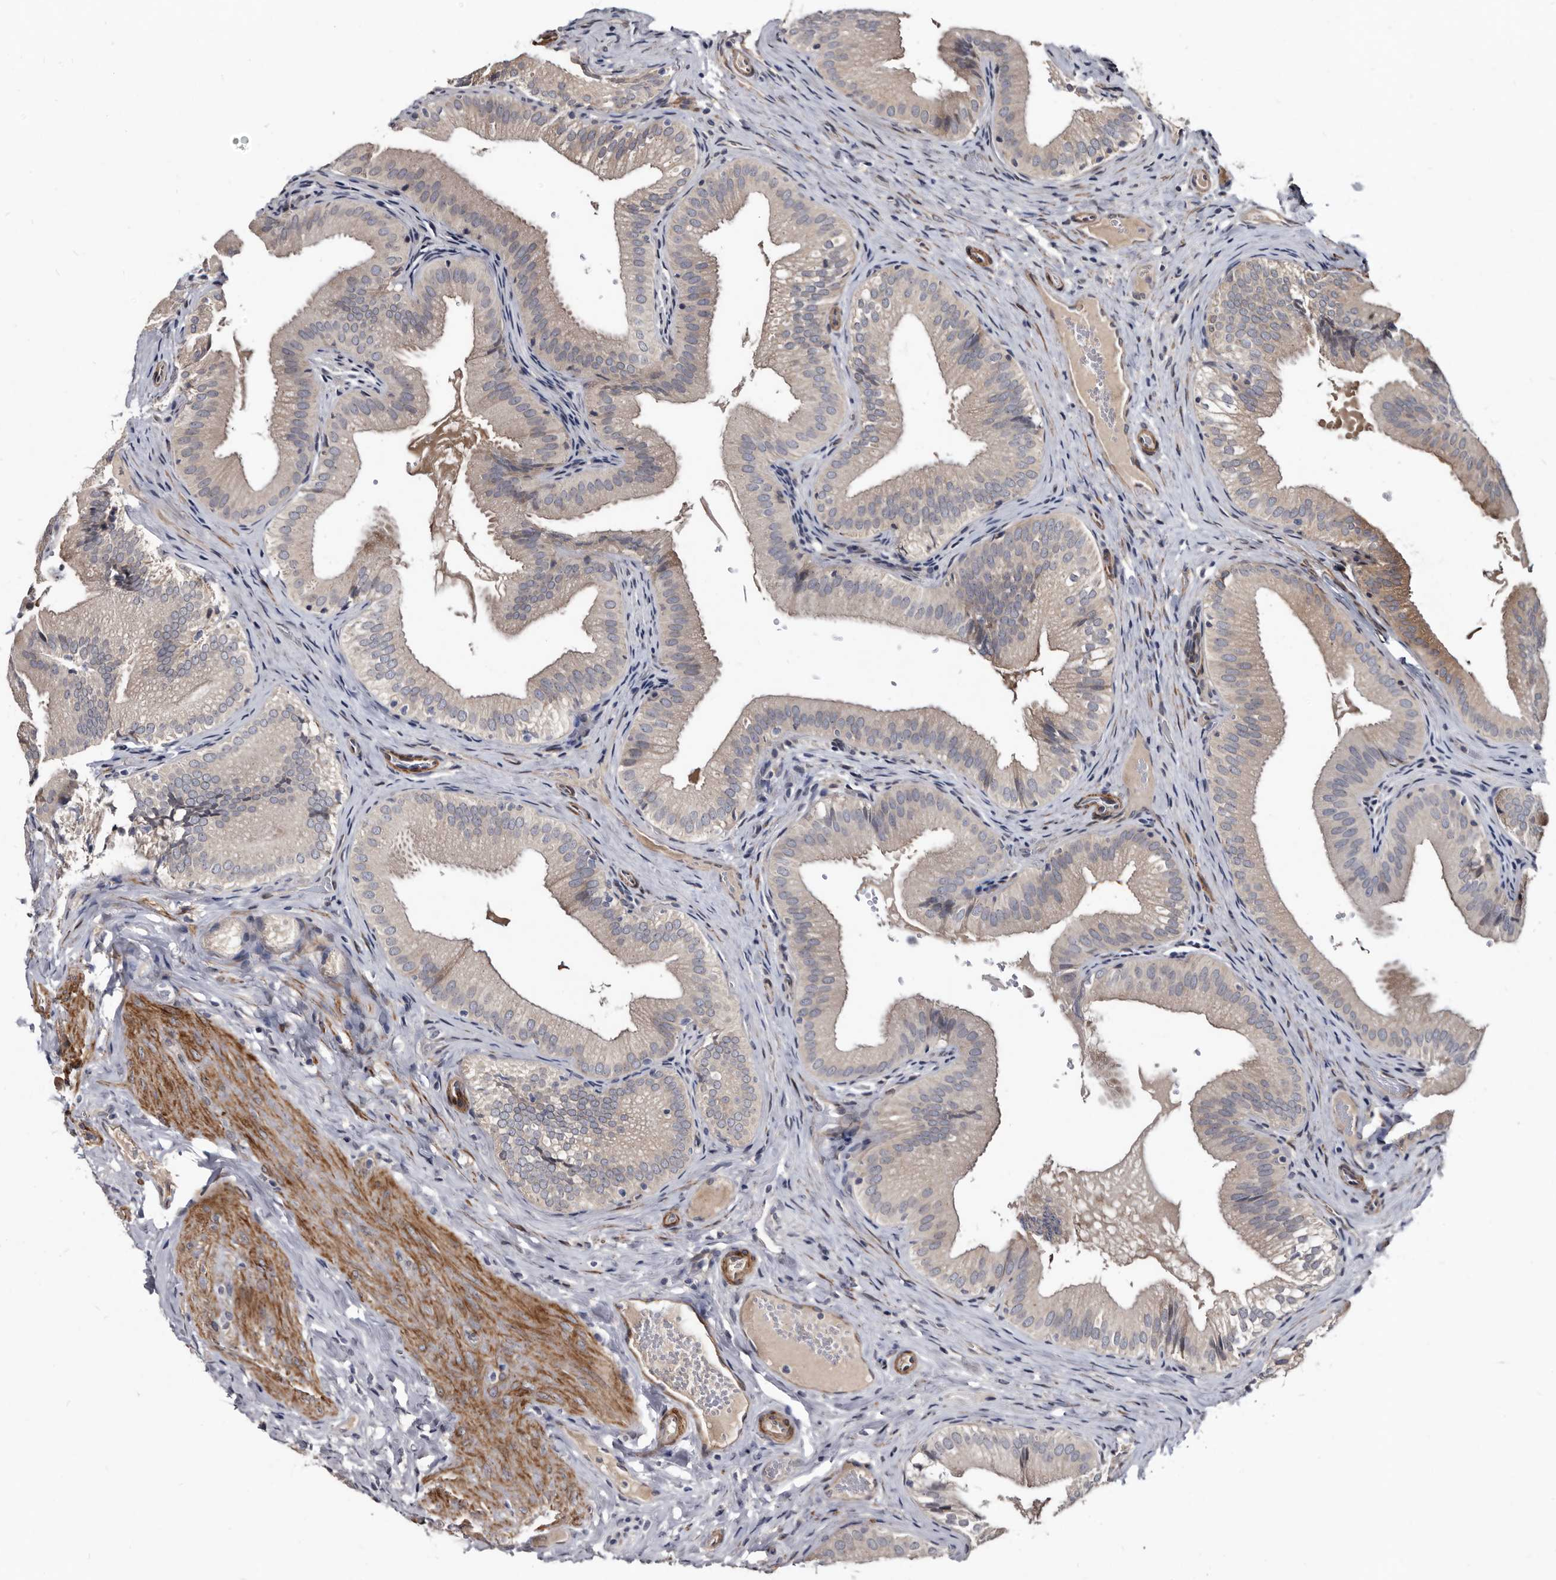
{"staining": {"intensity": "weak", "quantity": "25%-75%", "location": "cytoplasmic/membranous"}, "tissue": "gallbladder", "cell_type": "Glandular cells", "image_type": "normal", "snomed": [{"axis": "morphology", "description": "Normal tissue, NOS"}, {"axis": "topography", "description": "Gallbladder"}], "caption": "Protein expression analysis of unremarkable human gallbladder reveals weak cytoplasmic/membranous positivity in about 25%-75% of glandular cells. Nuclei are stained in blue.", "gene": "PROM1", "patient": {"sex": "female", "age": 30}}